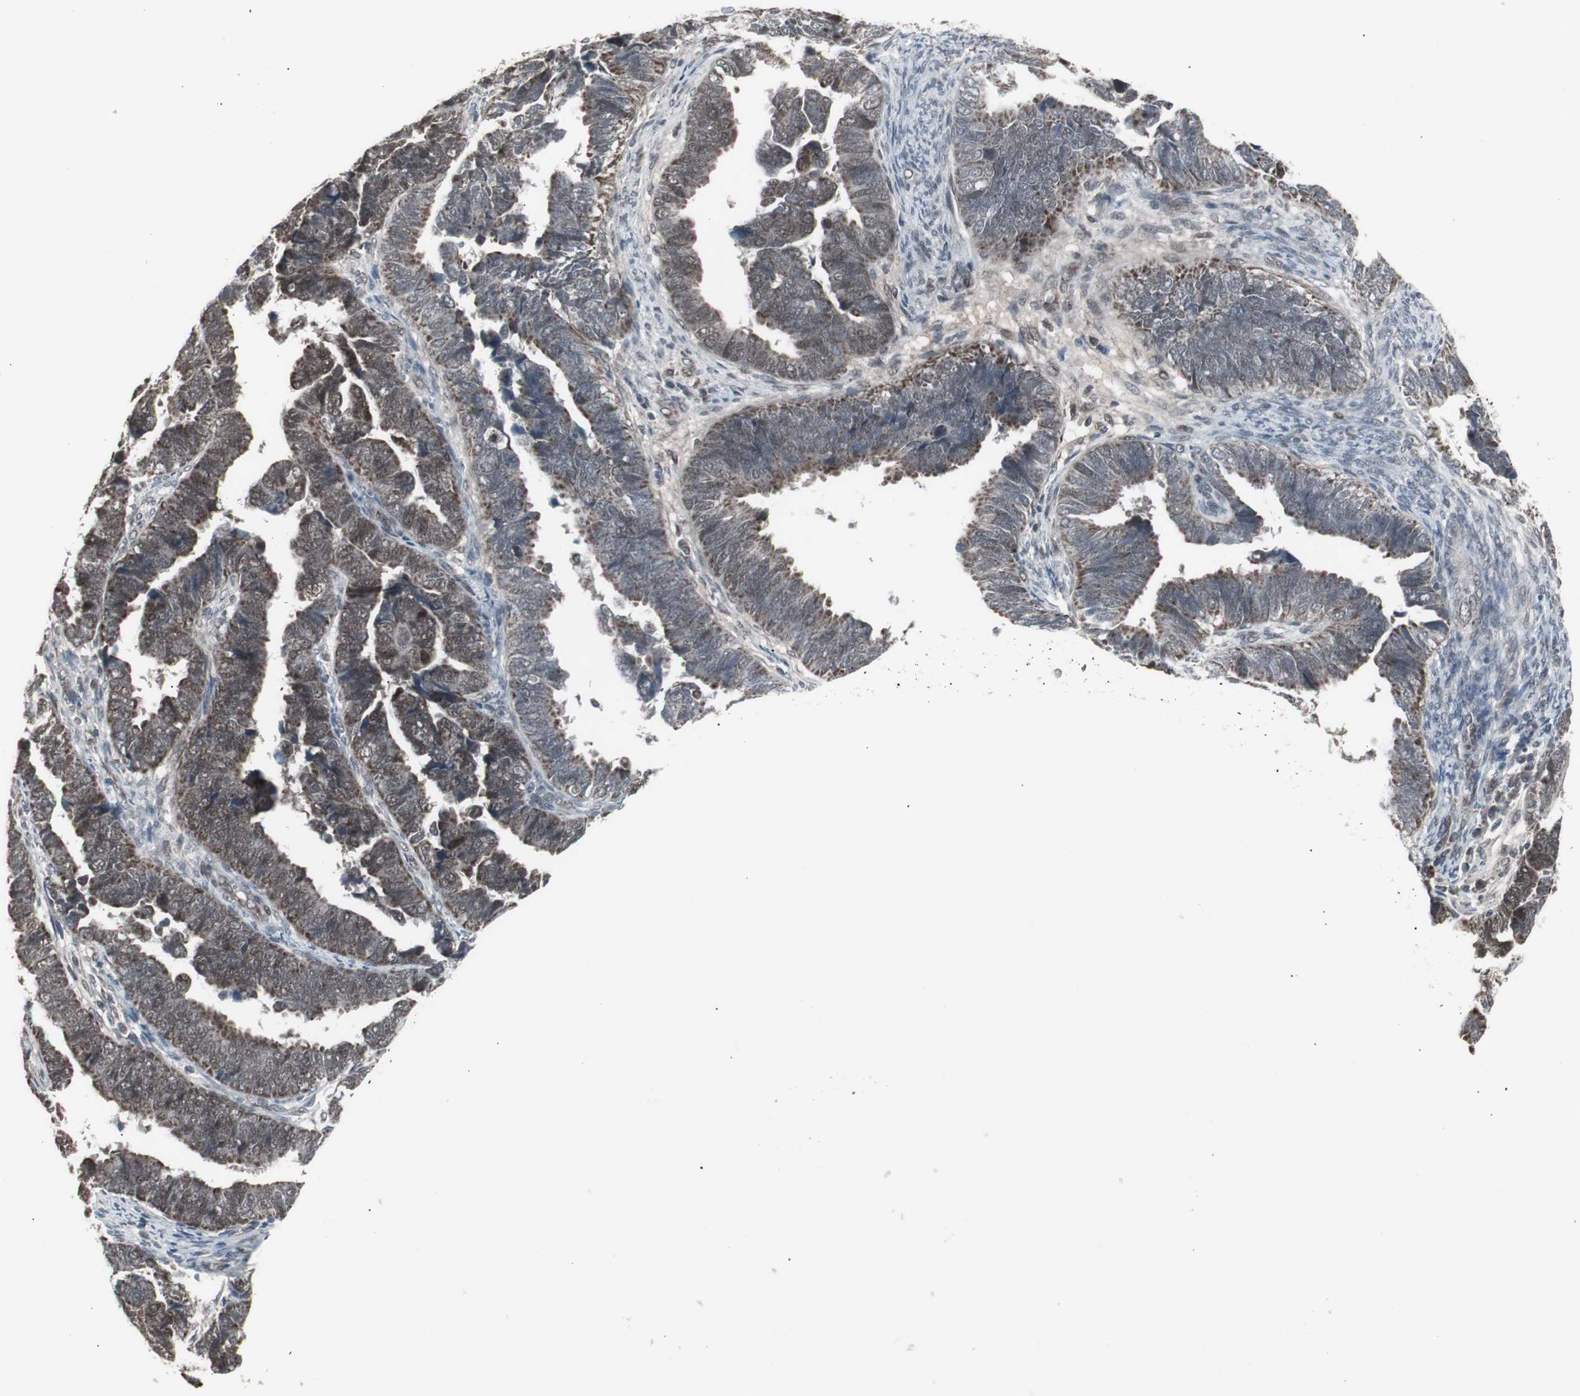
{"staining": {"intensity": "moderate", "quantity": "25%-75%", "location": "cytoplasmic/membranous,nuclear"}, "tissue": "endometrial cancer", "cell_type": "Tumor cells", "image_type": "cancer", "snomed": [{"axis": "morphology", "description": "Adenocarcinoma, NOS"}, {"axis": "topography", "description": "Endometrium"}], "caption": "Endometrial cancer stained for a protein (brown) exhibits moderate cytoplasmic/membranous and nuclear positive expression in approximately 25%-75% of tumor cells.", "gene": "RXRA", "patient": {"sex": "female", "age": 75}}